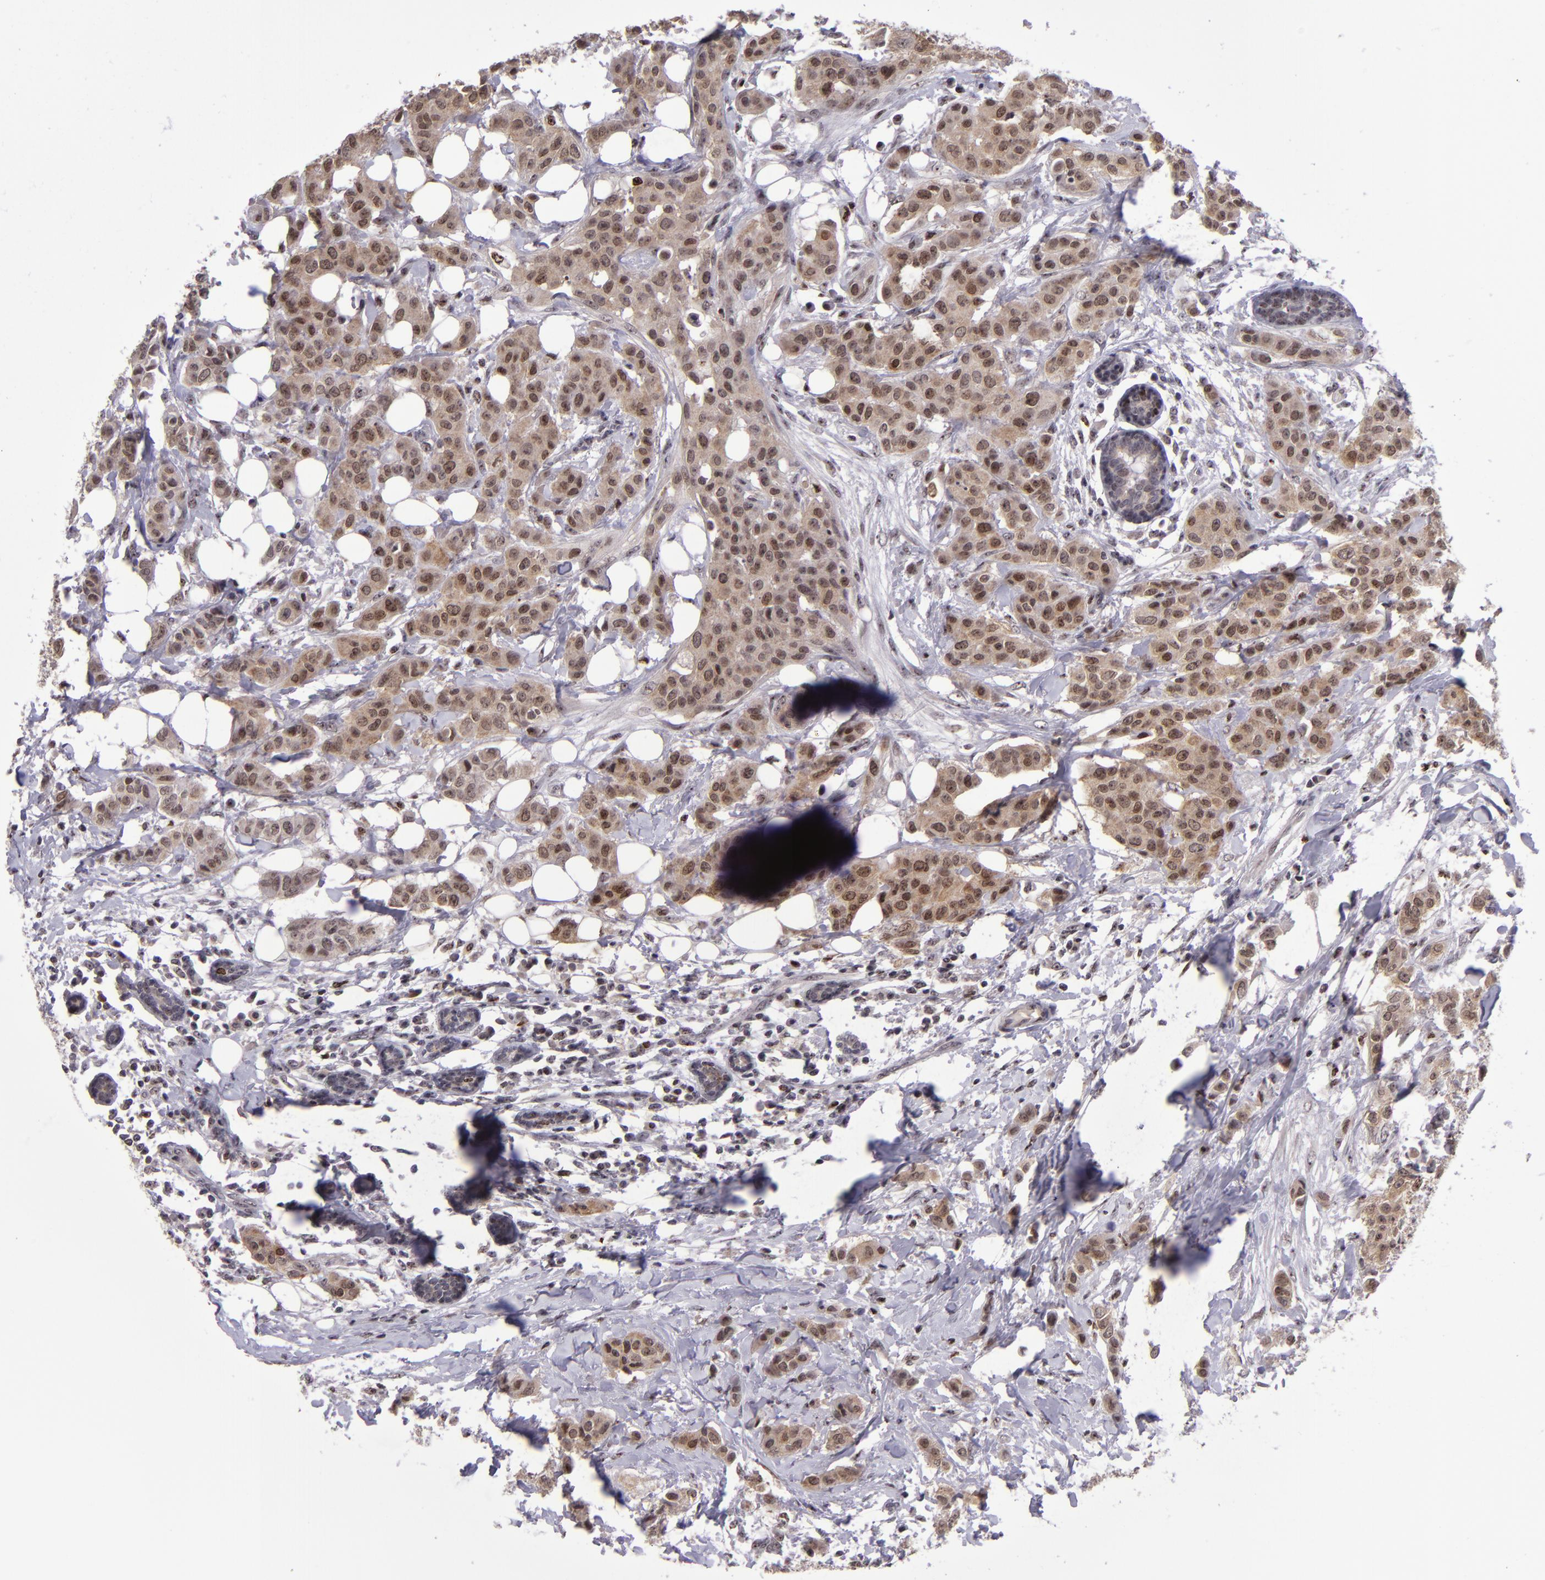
{"staining": {"intensity": "moderate", "quantity": ">75%", "location": "cytoplasmic/membranous,nuclear"}, "tissue": "breast cancer", "cell_type": "Tumor cells", "image_type": "cancer", "snomed": [{"axis": "morphology", "description": "Duct carcinoma"}, {"axis": "topography", "description": "Breast"}], "caption": "Protein staining of breast infiltrating ductal carcinoma tissue exhibits moderate cytoplasmic/membranous and nuclear staining in approximately >75% of tumor cells. (DAB (3,3'-diaminobenzidine) IHC with brightfield microscopy, high magnification).", "gene": "PCNX4", "patient": {"sex": "female", "age": 40}}